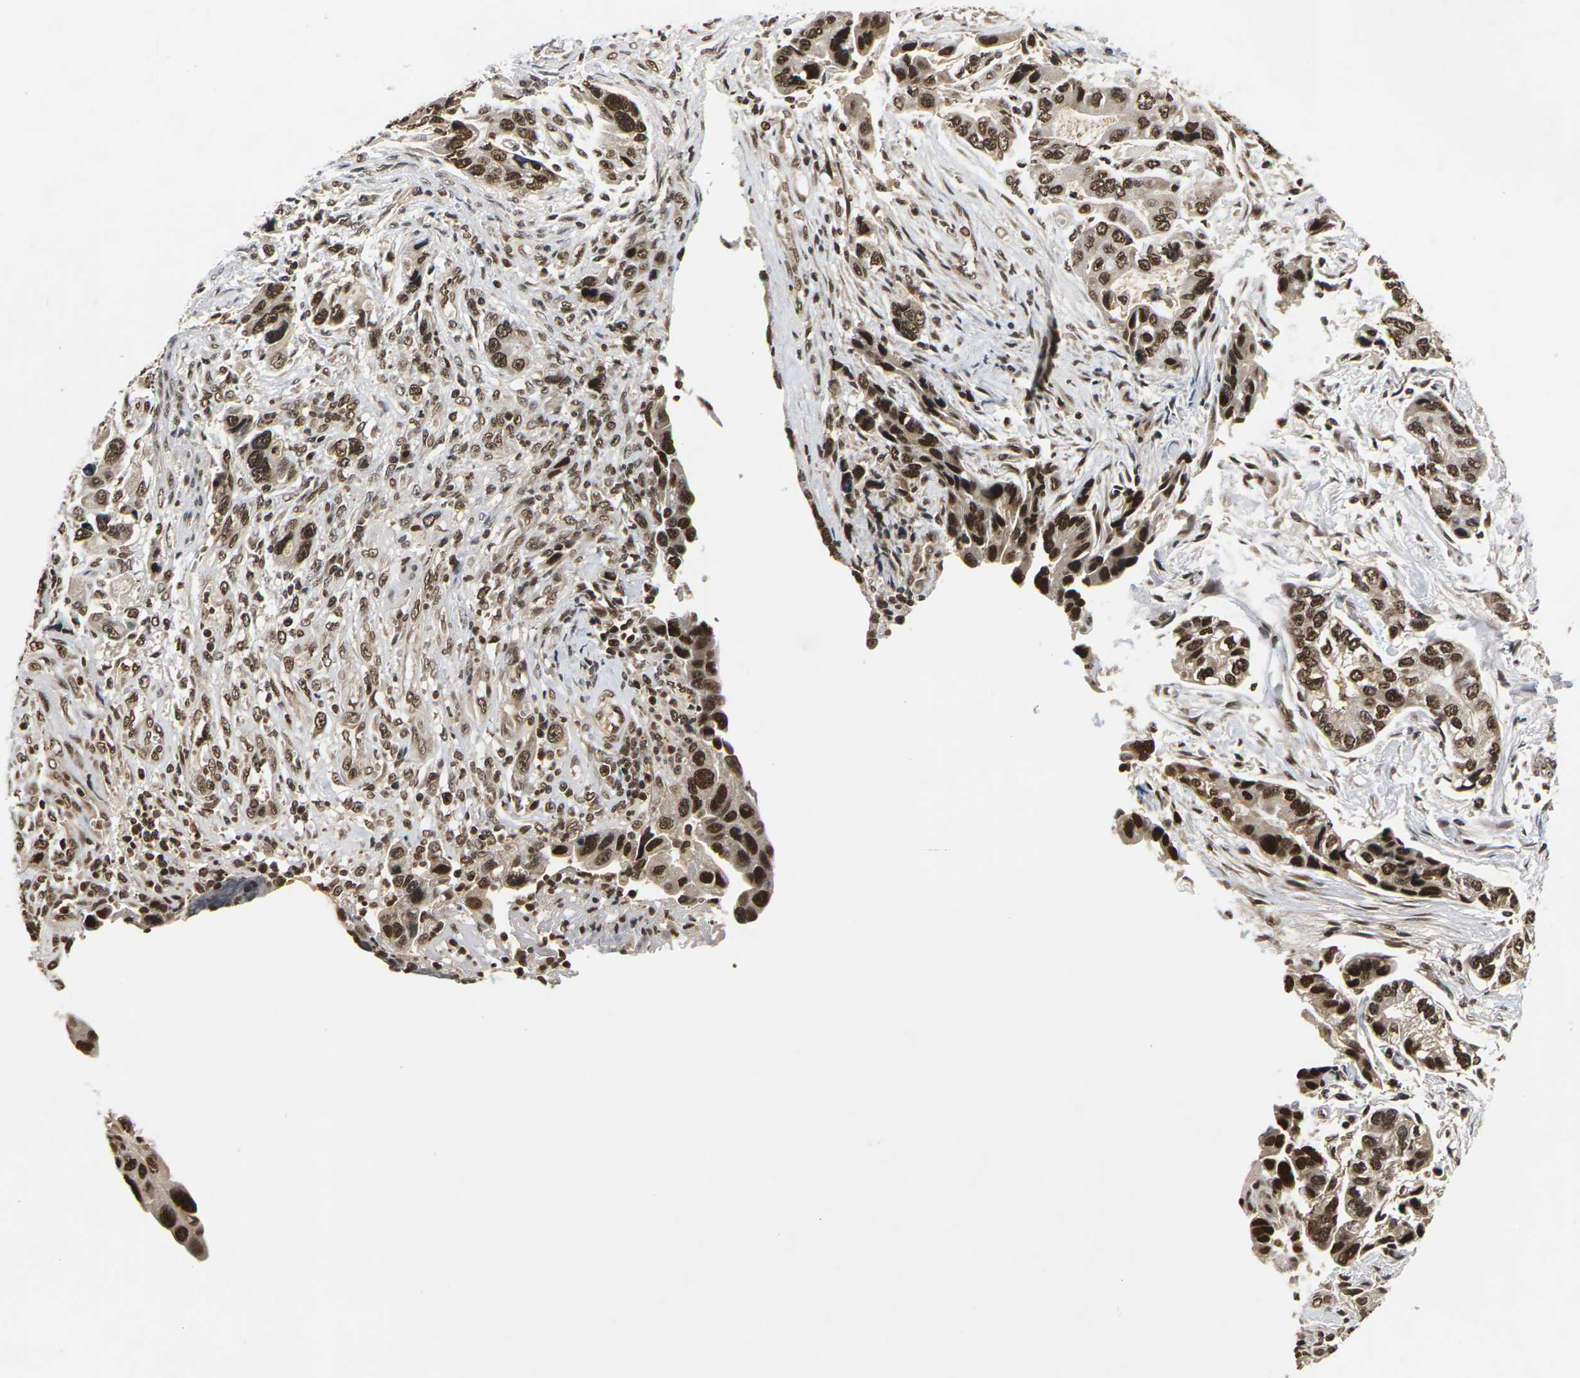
{"staining": {"intensity": "strong", "quantity": ">75%", "location": "nuclear"}, "tissue": "stomach cancer", "cell_type": "Tumor cells", "image_type": "cancer", "snomed": [{"axis": "morphology", "description": "Adenocarcinoma, NOS"}, {"axis": "topography", "description": "Stomach, lower"}], "caption": "A histopathology image of adenocarcinoma (stomach) stained for a protein reveals strong nuclear brown staining in tumor cells. (DAB IHC with brightfield microscopy, high magnification).", "gene": "NELFA", "patient": {"sex": "female", "age": 93}}